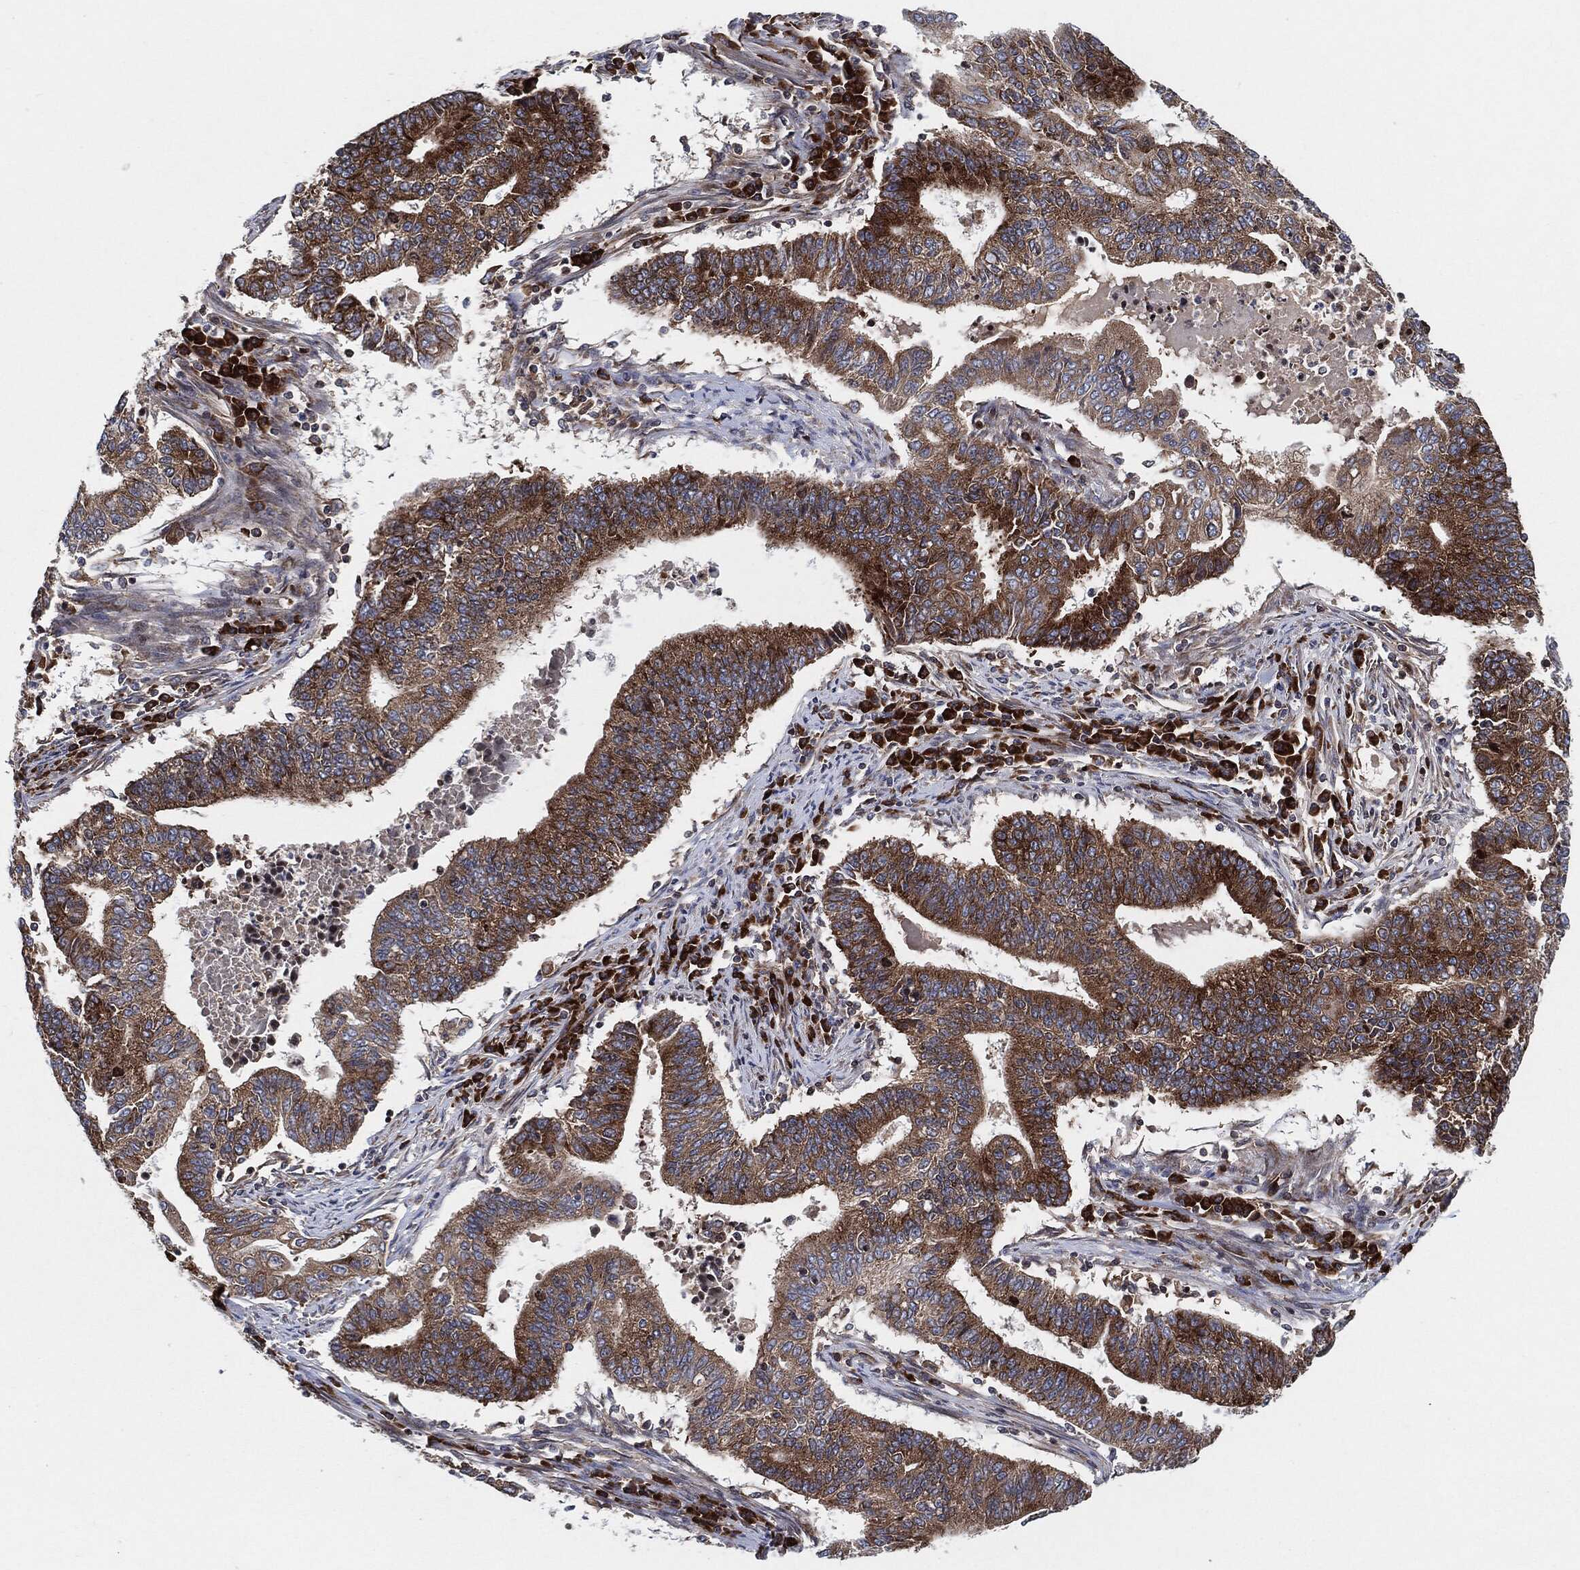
{"staining": {"intensity": "strong", "quantity": ">75%", "location": "cytoplasmic/membranous"}, "tissue": "endometrial cancer", "cell_type": "Tumor cells", "image_type": "cancer", "snomed": [{"axis": "morphology", "description": "Adenocarcinoma, NOS"}, {"axis": "topography", "description": "Uterus"}, {"axis": "topography", "description": "Endometrium"}], "caption": "Endometrial cancer was stained to show a protein in brown. There is high levels of strong cytoplasmic/membranous staining in approximately >75% of tumor cells.", "gene": "EIF2S2", "patient": {"sex": "female", "age": 54}}